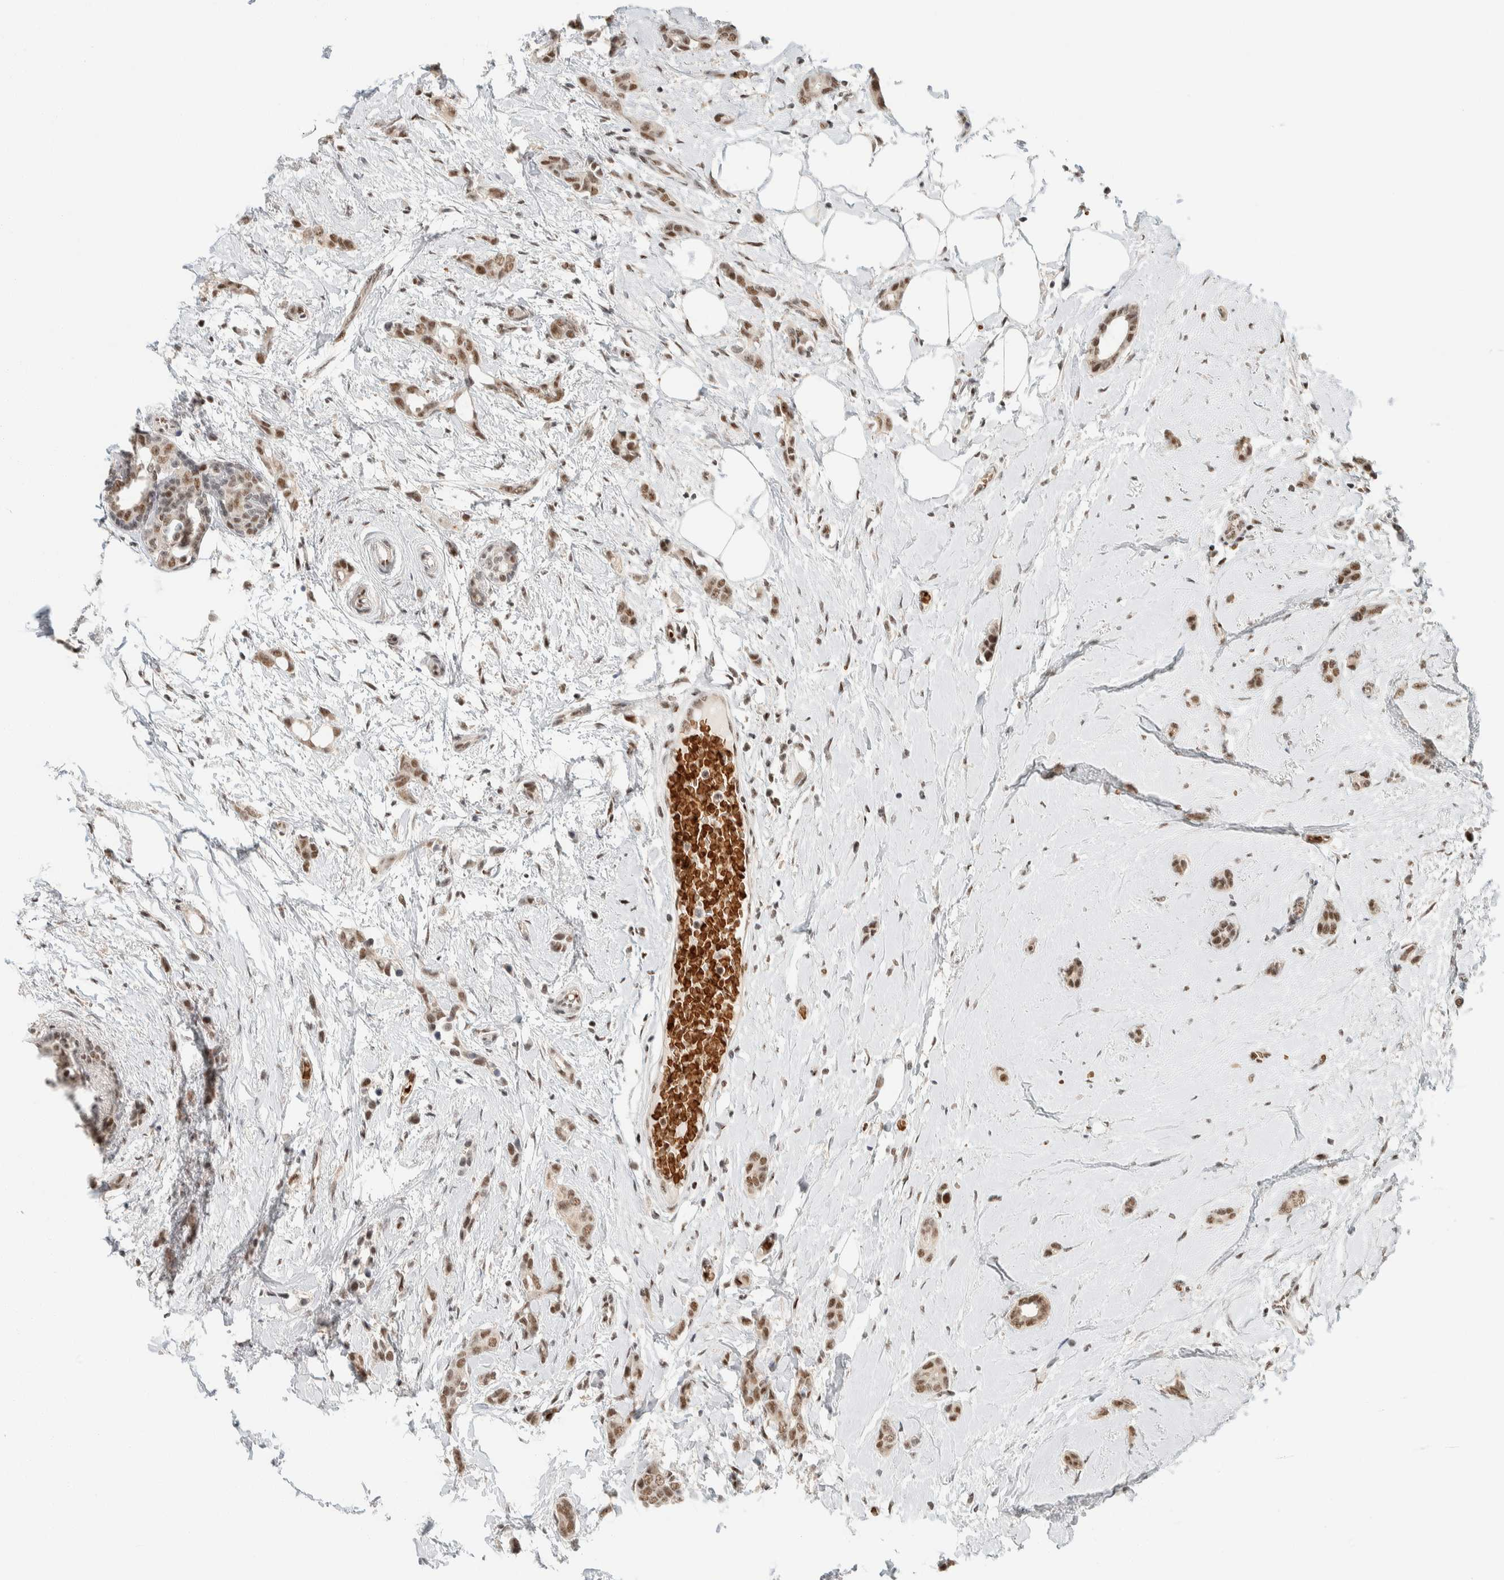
{"staining": {"intensity": "moderate", "quantity": ">75%", "location": "nuclear"}, "tissue": "breast cancer", "cell_type": "Tumor cells", "image_type": "cancer", "snomed": [{"axis": "morphology", "description": "Duct carcinoma"}, {"axis": "topography", "description": "Breast"}], "caption": "High-power microscopy captured an IHC histopathology image of intraductal carcinoma (breast), revealing moderate nuclear staining in approximately >75% of tumor cells.", "gene": "ZBTB2", "patient": {"sex": "female", "age": 55}}